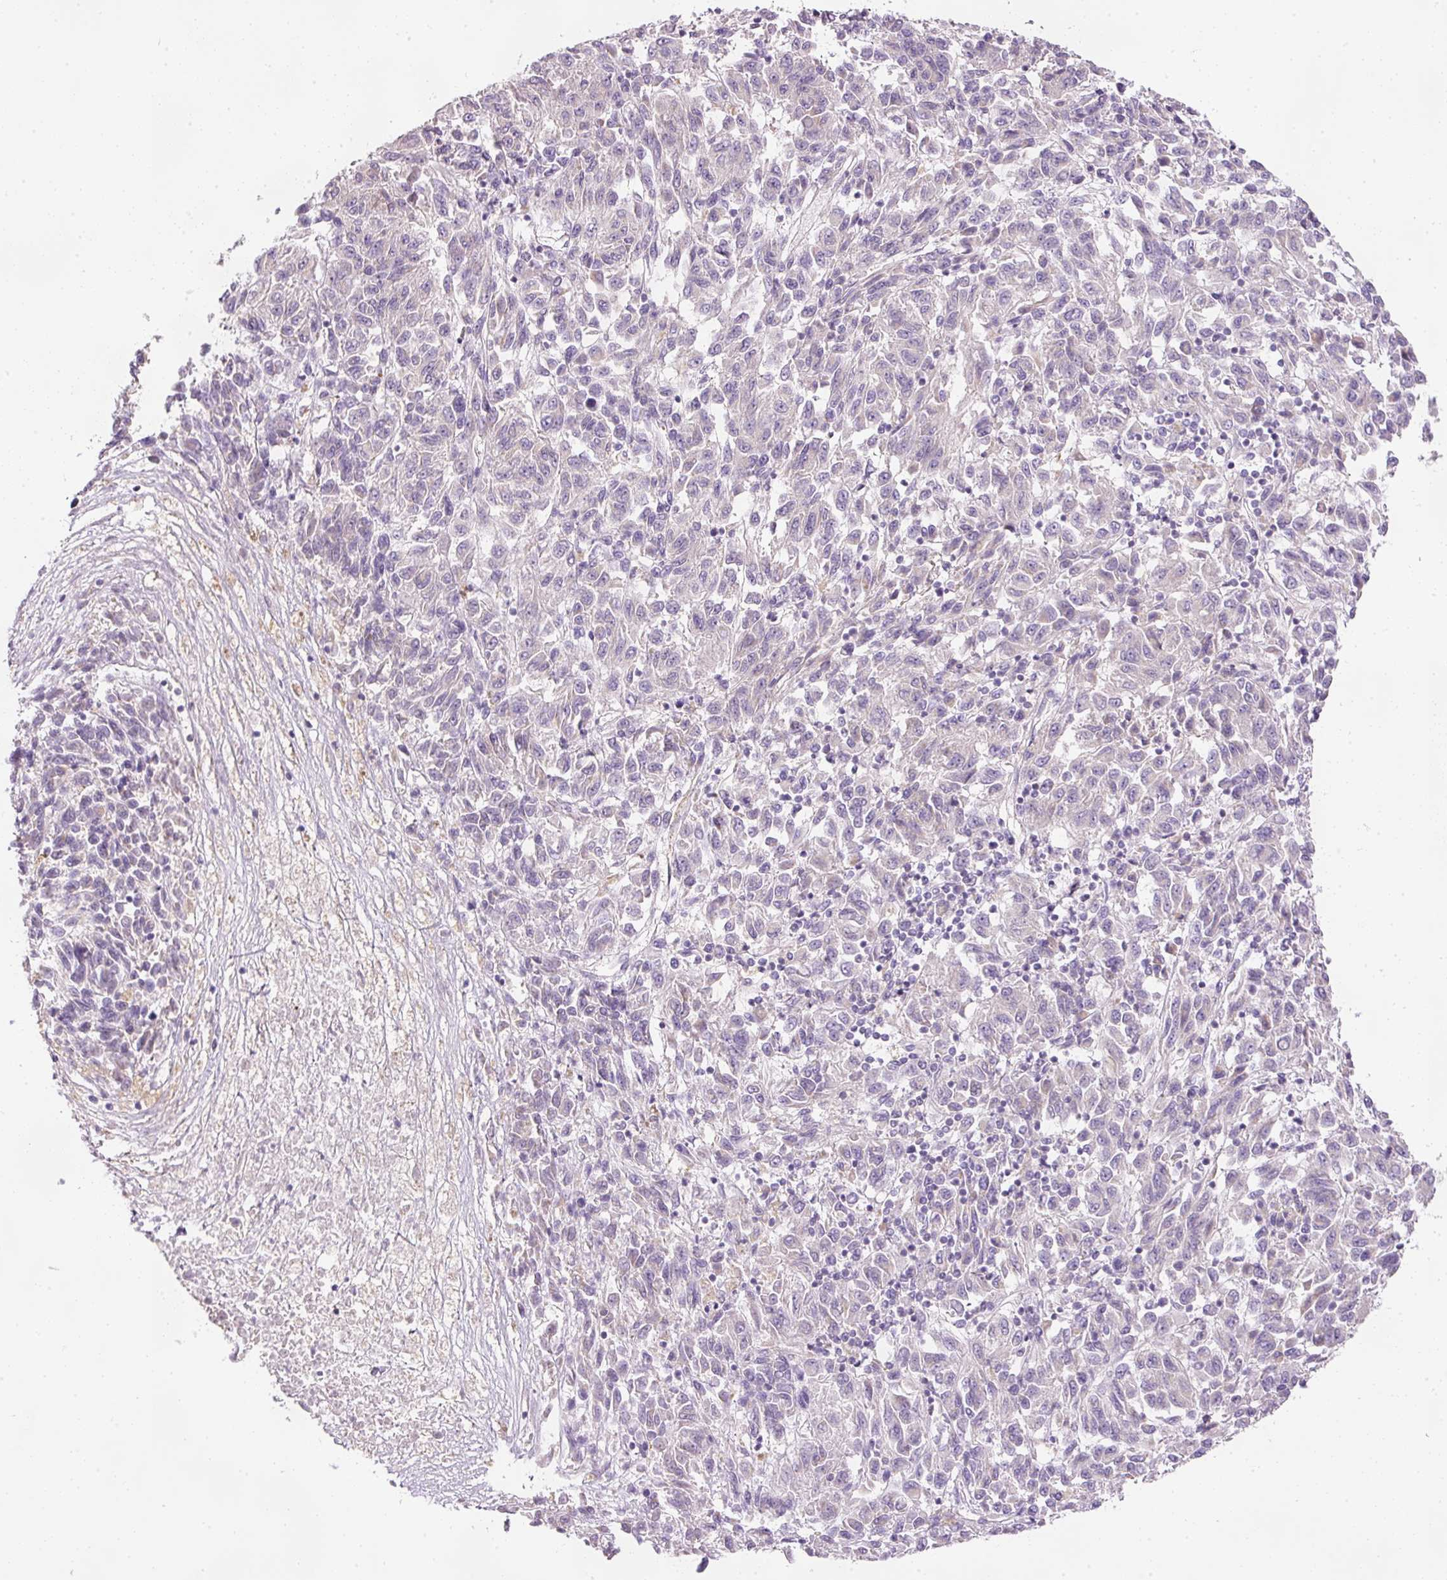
{"staining": {"intensity": "negative", "quantity": "none", "location": "none"}, "tissue": "melanoma", "cell_type": "Tumor cells", "image_type": "cancer", "snomed": [{"axis": "morphology", "description": "Malignant melanoma, Metastatic site"}, {"axis": "topography", "description": "Lung"}], "caption": "An immunohistochemistry histopathology image of malignant melanoma (metastatic site) is shown. There is no staining in tumor cells of malignant melanoma (metastatic site).", "gene": "KPNA5", "patient": {"sex": "male", "age": 64}}